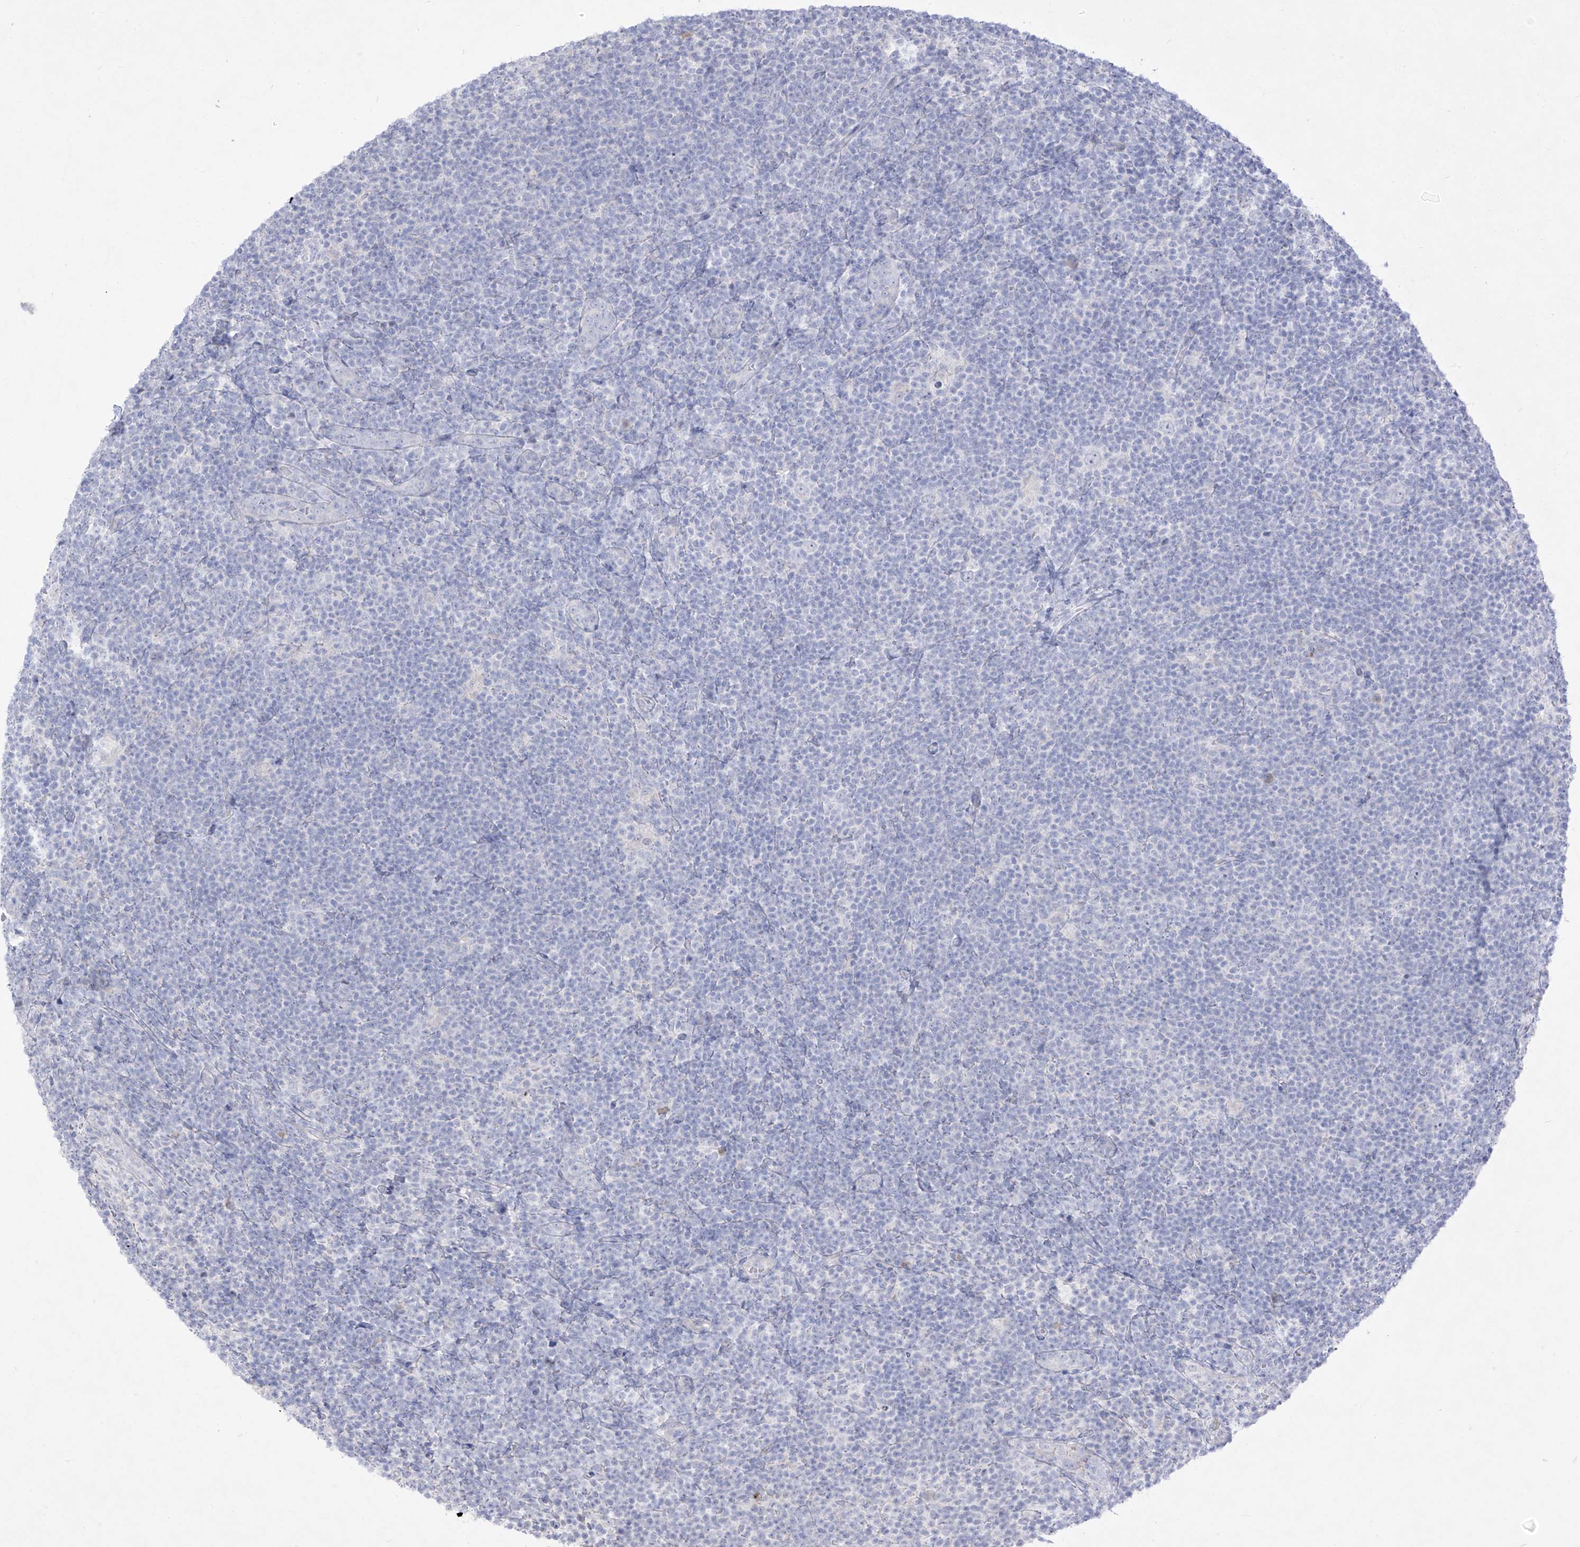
{"staining": {"intensity": "negative", "quantity": "none", "location": "none"}, "tissue": "lymphoma", "cell_type": "Tumor cells", "image_type": "cancer", "snomed": [{"axis": "morphology", "description": "Hodgkin's disease, NOS"}, {"axis": "topography", "description": "Lymph node"}], "caption": "The image displays no significant positivity in tumor cells of Hodgkin's disease. The staining was performed using DAB to visualize the protein expression in brown, while the nuclei were stained in blue with hematoxylin (Magnification: 20x).", "gene": "TGM4", "patient": {"sex": "female", "age": 57}}